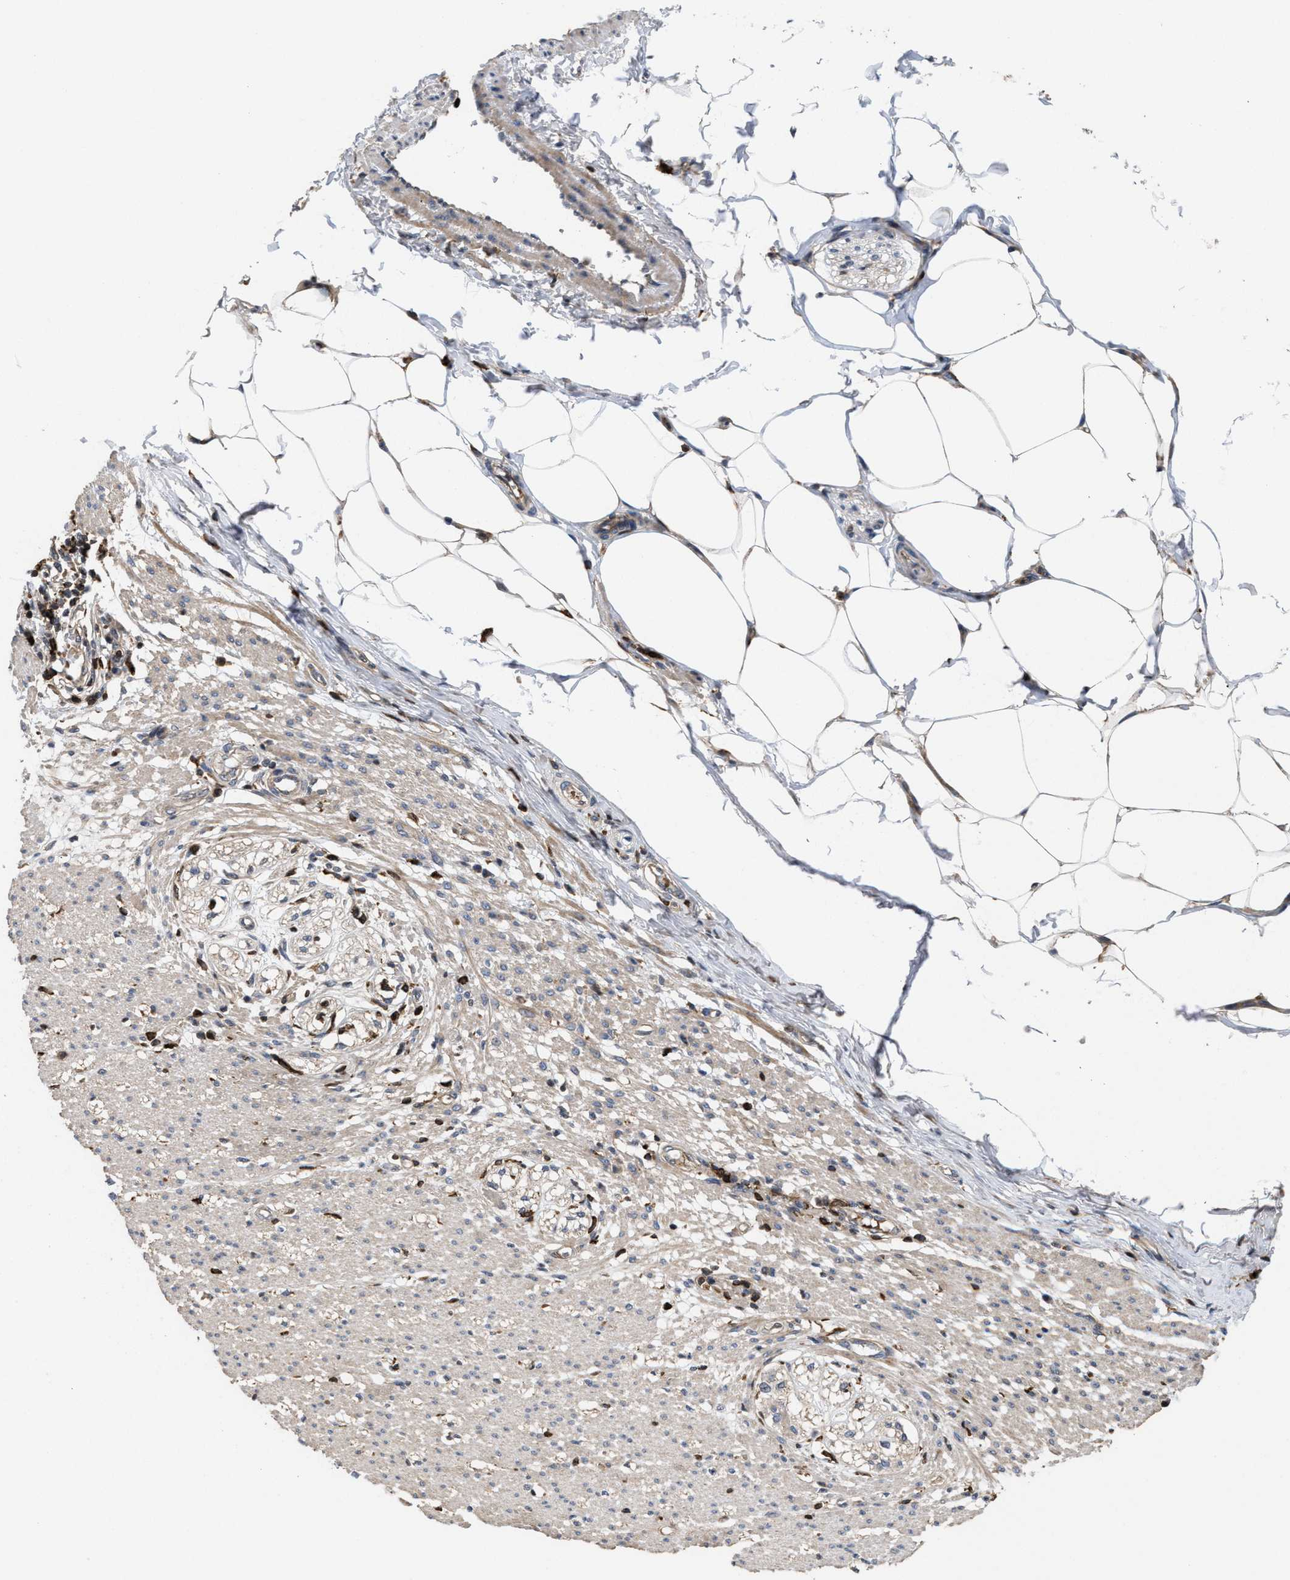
{"staining": {"intensity": "moderate", "quantity": "25%-75%", "location": "cytoplasmic/membranous"}, "tissue": "smooth muscle", "cell_type": "Smooth muscle cells", "image_type": "normal", "snomed": [{"axis": "morphology", "description": "Normal tissue, NOS"}, {"axis": "morphology", "description": "Adenocarcinoma, NOS"}, {"axis": "topography", "description": "Colon"}, {"axis": "topography", "description": "Peripheral nerve tissue"}], "caption": "Approximately 25%-75% of smooth muscle cells in benign human smooth muscle reveal moderate cytoplasmic/membranous protein expression as visualized by brown immunohistochemical staining.", "gene": "PTPRE", "patient": {"sex": "male", "age": 14}}